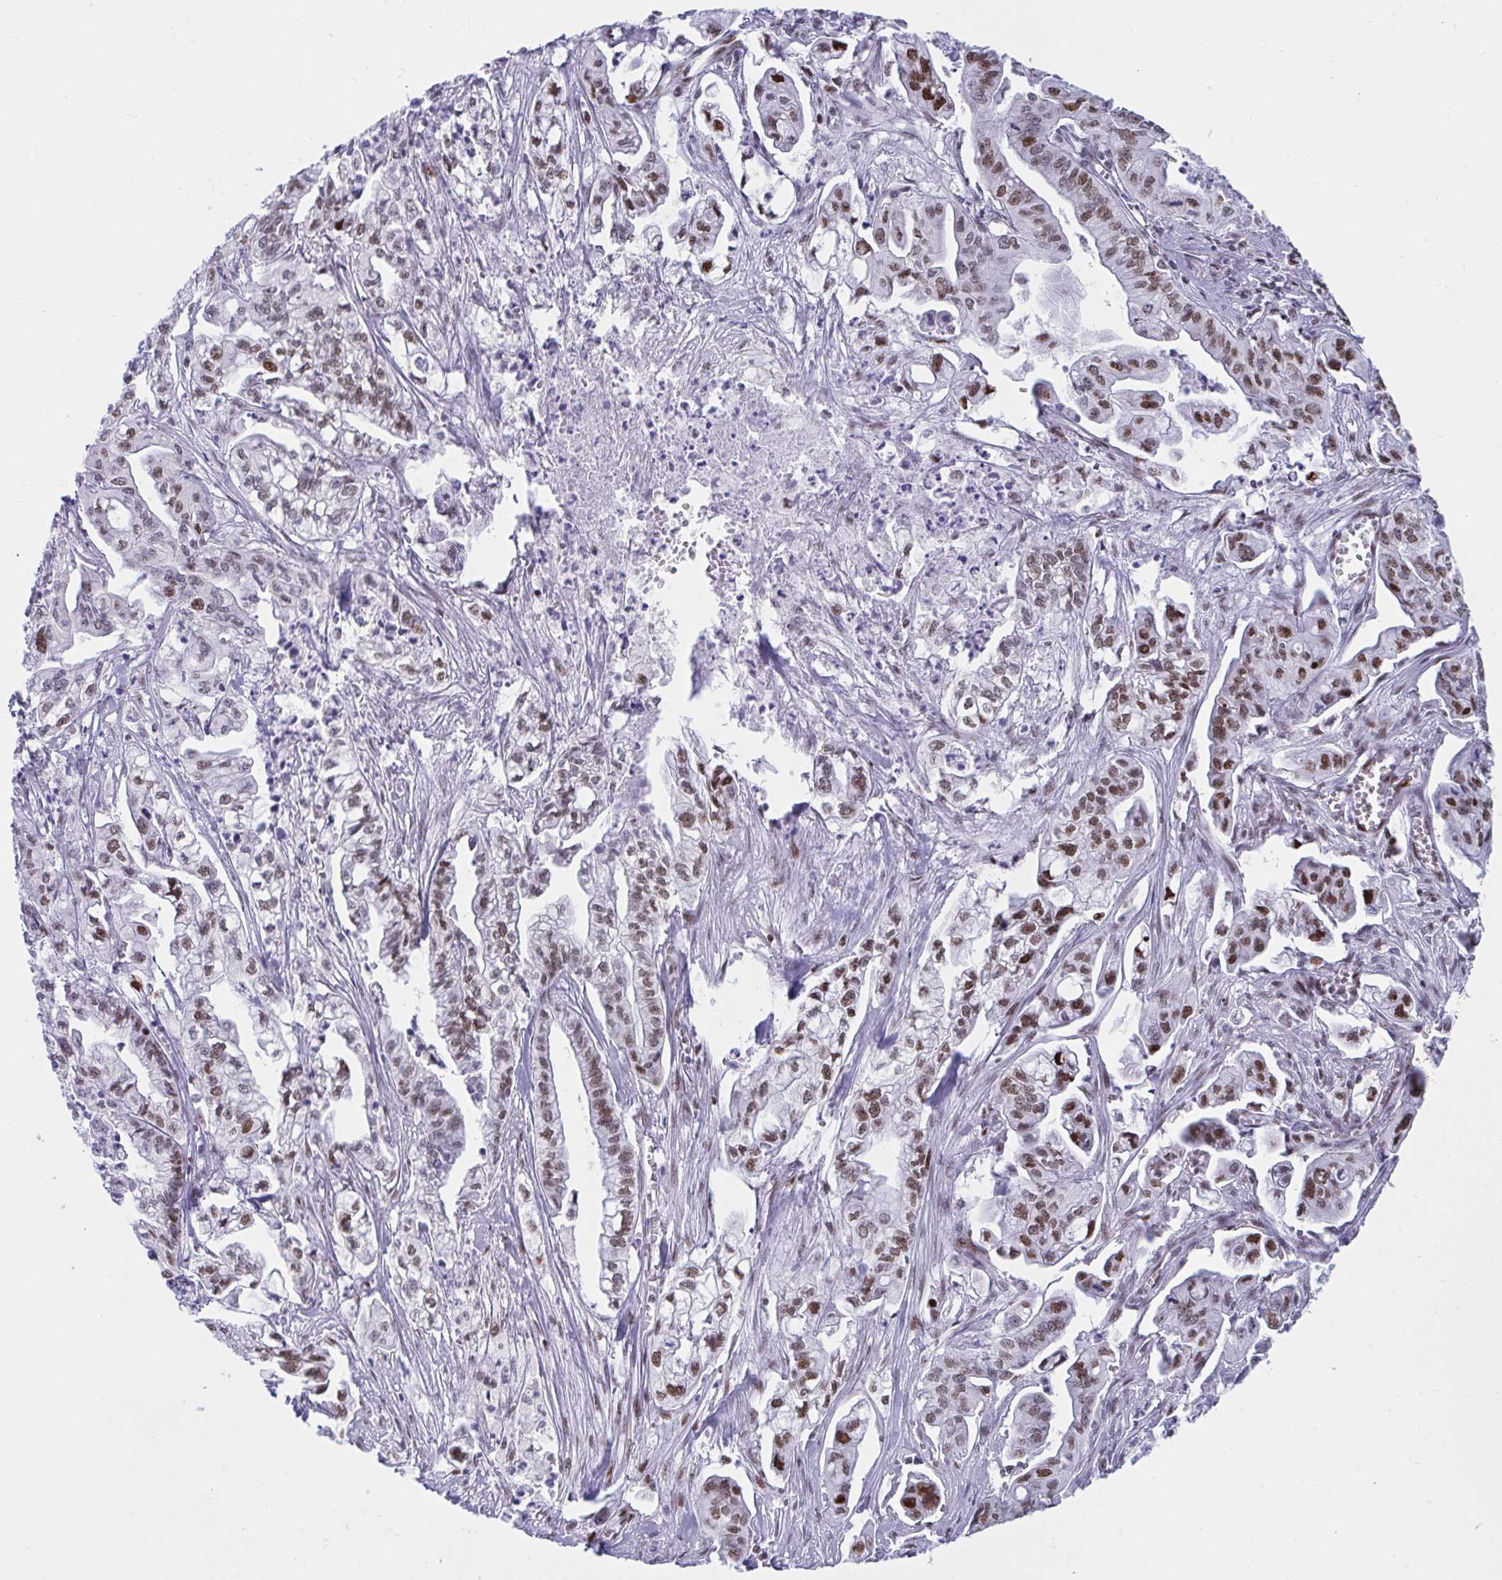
{"staining": {"intensity": "moderate", "quantity": ">75%", "location": "nuclear"}, "tissue": "pancreatic cancer", "cell_type": "Tumor cells", "image_type": "cancer", "snomed": [{"axis": "morphology", "description": "Adenocarcinoma, NOS"}, {"axis": "topography", "description": "Pancreas"}], "caption": "Pancreatic adenocarcinoma stained with DAB immunohistochemistry shows medium levels of moderate nuclear positivity in about >75% of tumor cells.", "gene": "IKZF2", "patient": {"sex": "male", "age": 68}}